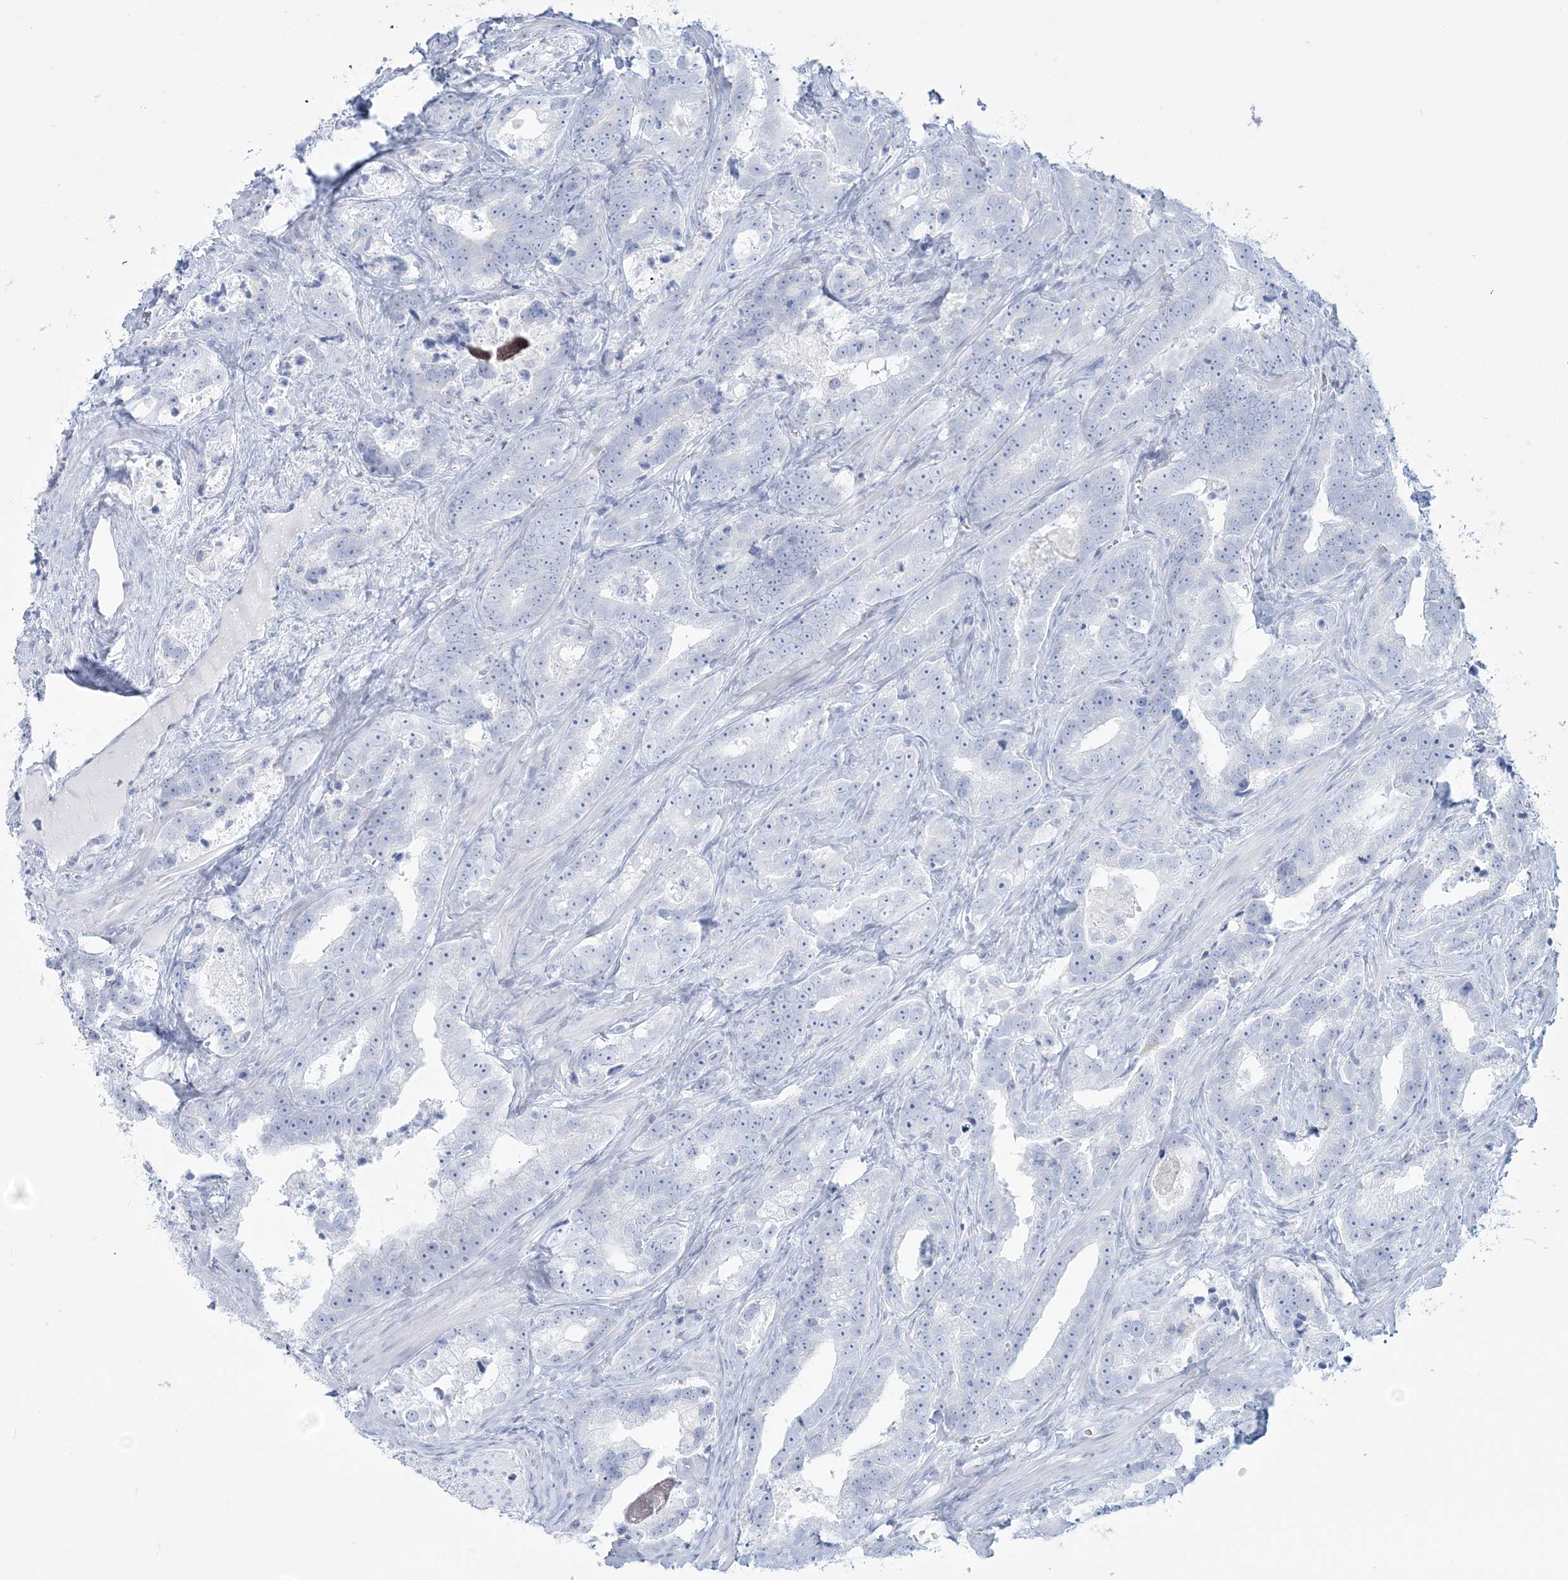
{"staining": {"intensity": "negative", "quantity": "none", "location": "none"}, "tissue": "prostate cancer", "cell_type": "Tumor cells", "image_type": "cancer", "snomed": [{"axis": "morphology", "description": "Adenocarcinoma, High grade"}, {"axis": "topography", "description": "Prostate"}], "caption": "There is no significant positivity in tumor cells of adenocarcinoma (high-grade) (prostate).", "gene": "ADGB", "patient": {"sex": "male", "age": 62}}